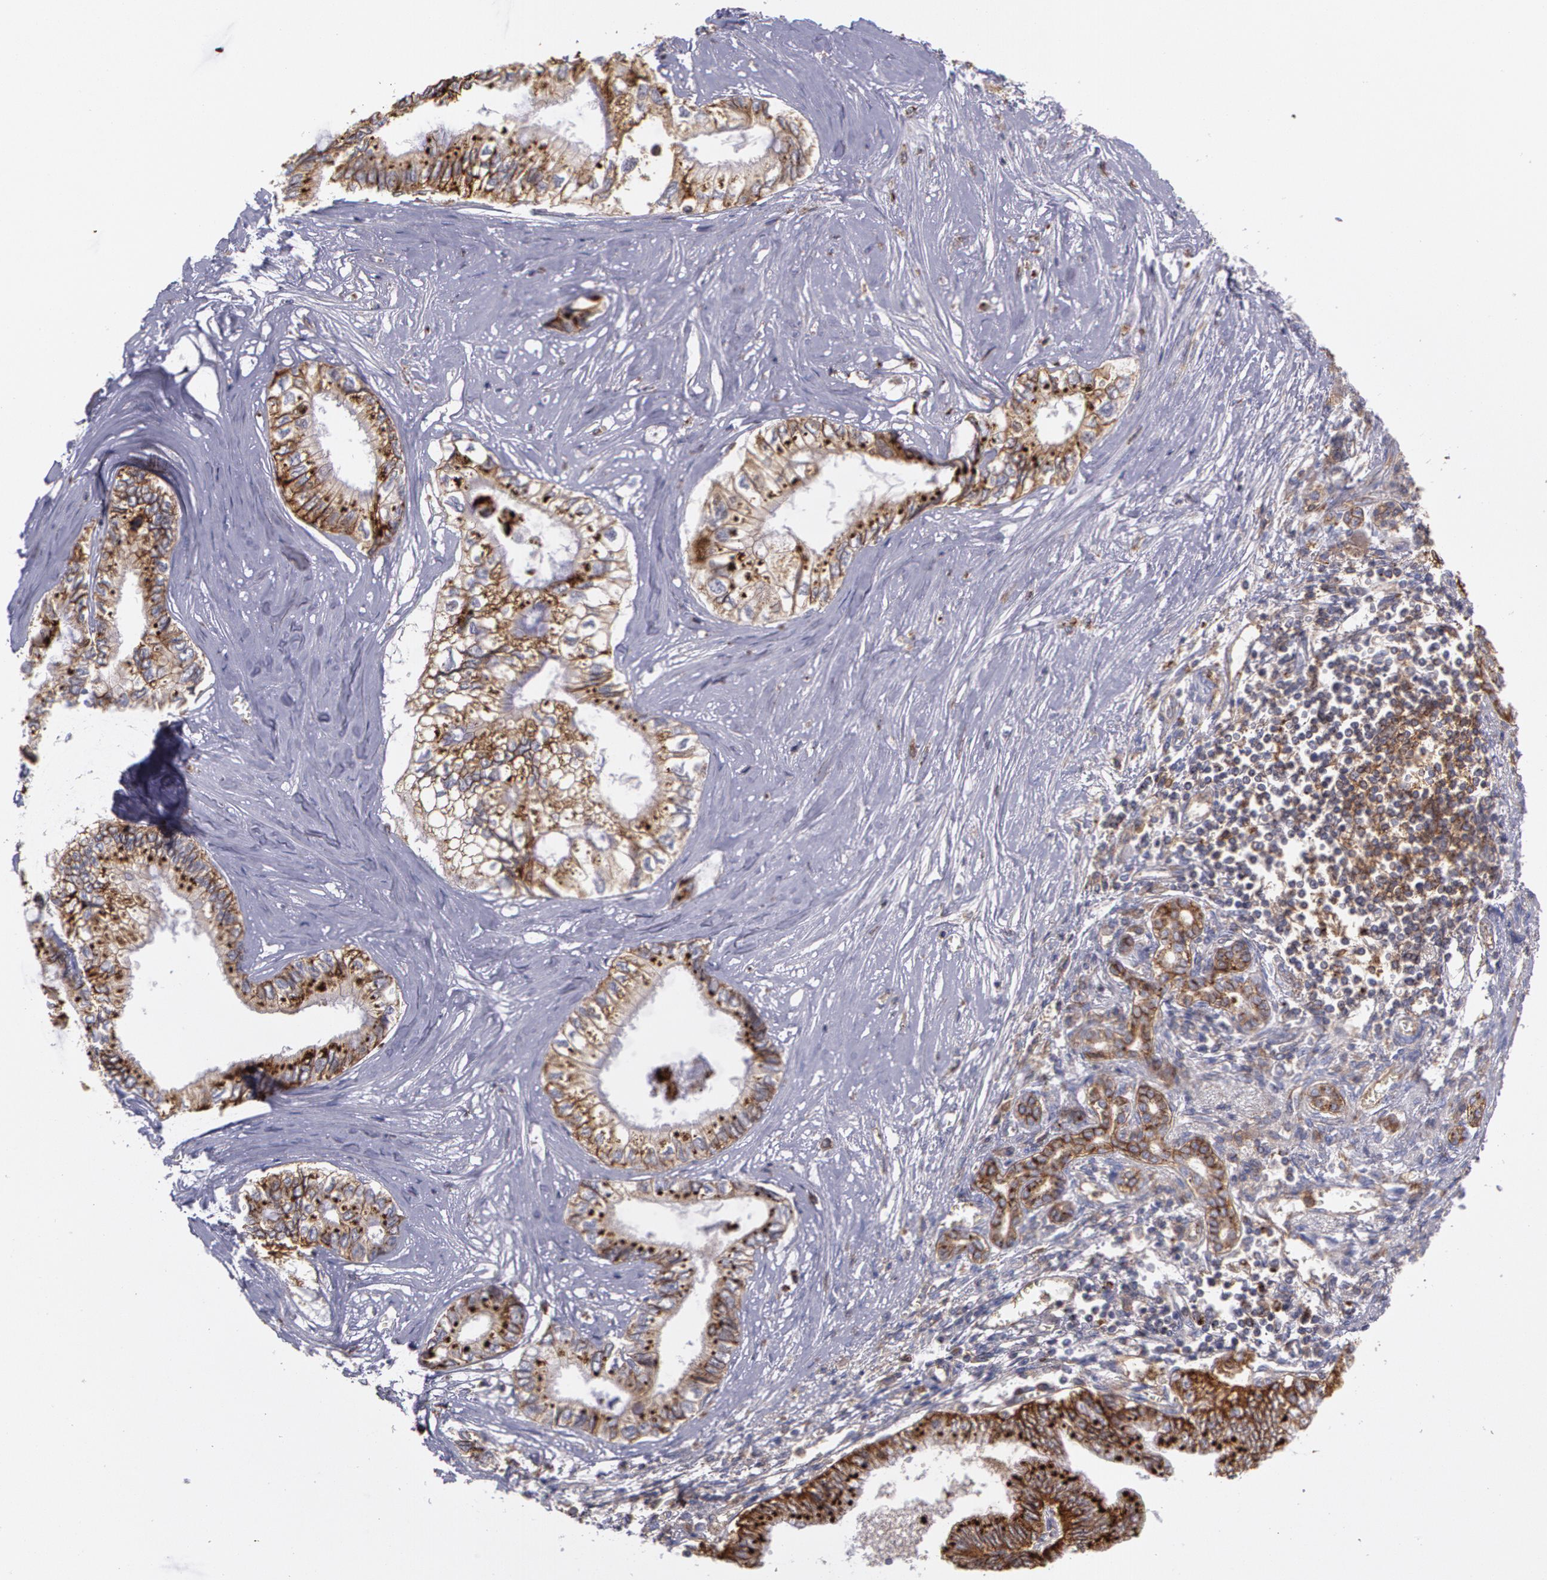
{"staining": {"intensity": "moderate", "quantity": ">75%", "location": "cytoplasmic/membranous"}, "tissue": "pancreatic cancer", "cell_type": "Tumor cells", "image_type": "cancer", "snomed": [{"axis": "morphology", "description": "Adenocarcinoma, NOS"}, {"axis": "topography", "description": "Pancreas"}], "caption": "Immunohistochemical staining of human pancreatic cancer displays medium levels of moderate cytoplasmic/membranous protein positivity in about >75% of tumor cells.", "gene": "FLOT2", "patient": {"sex": "female", "age": 66}}